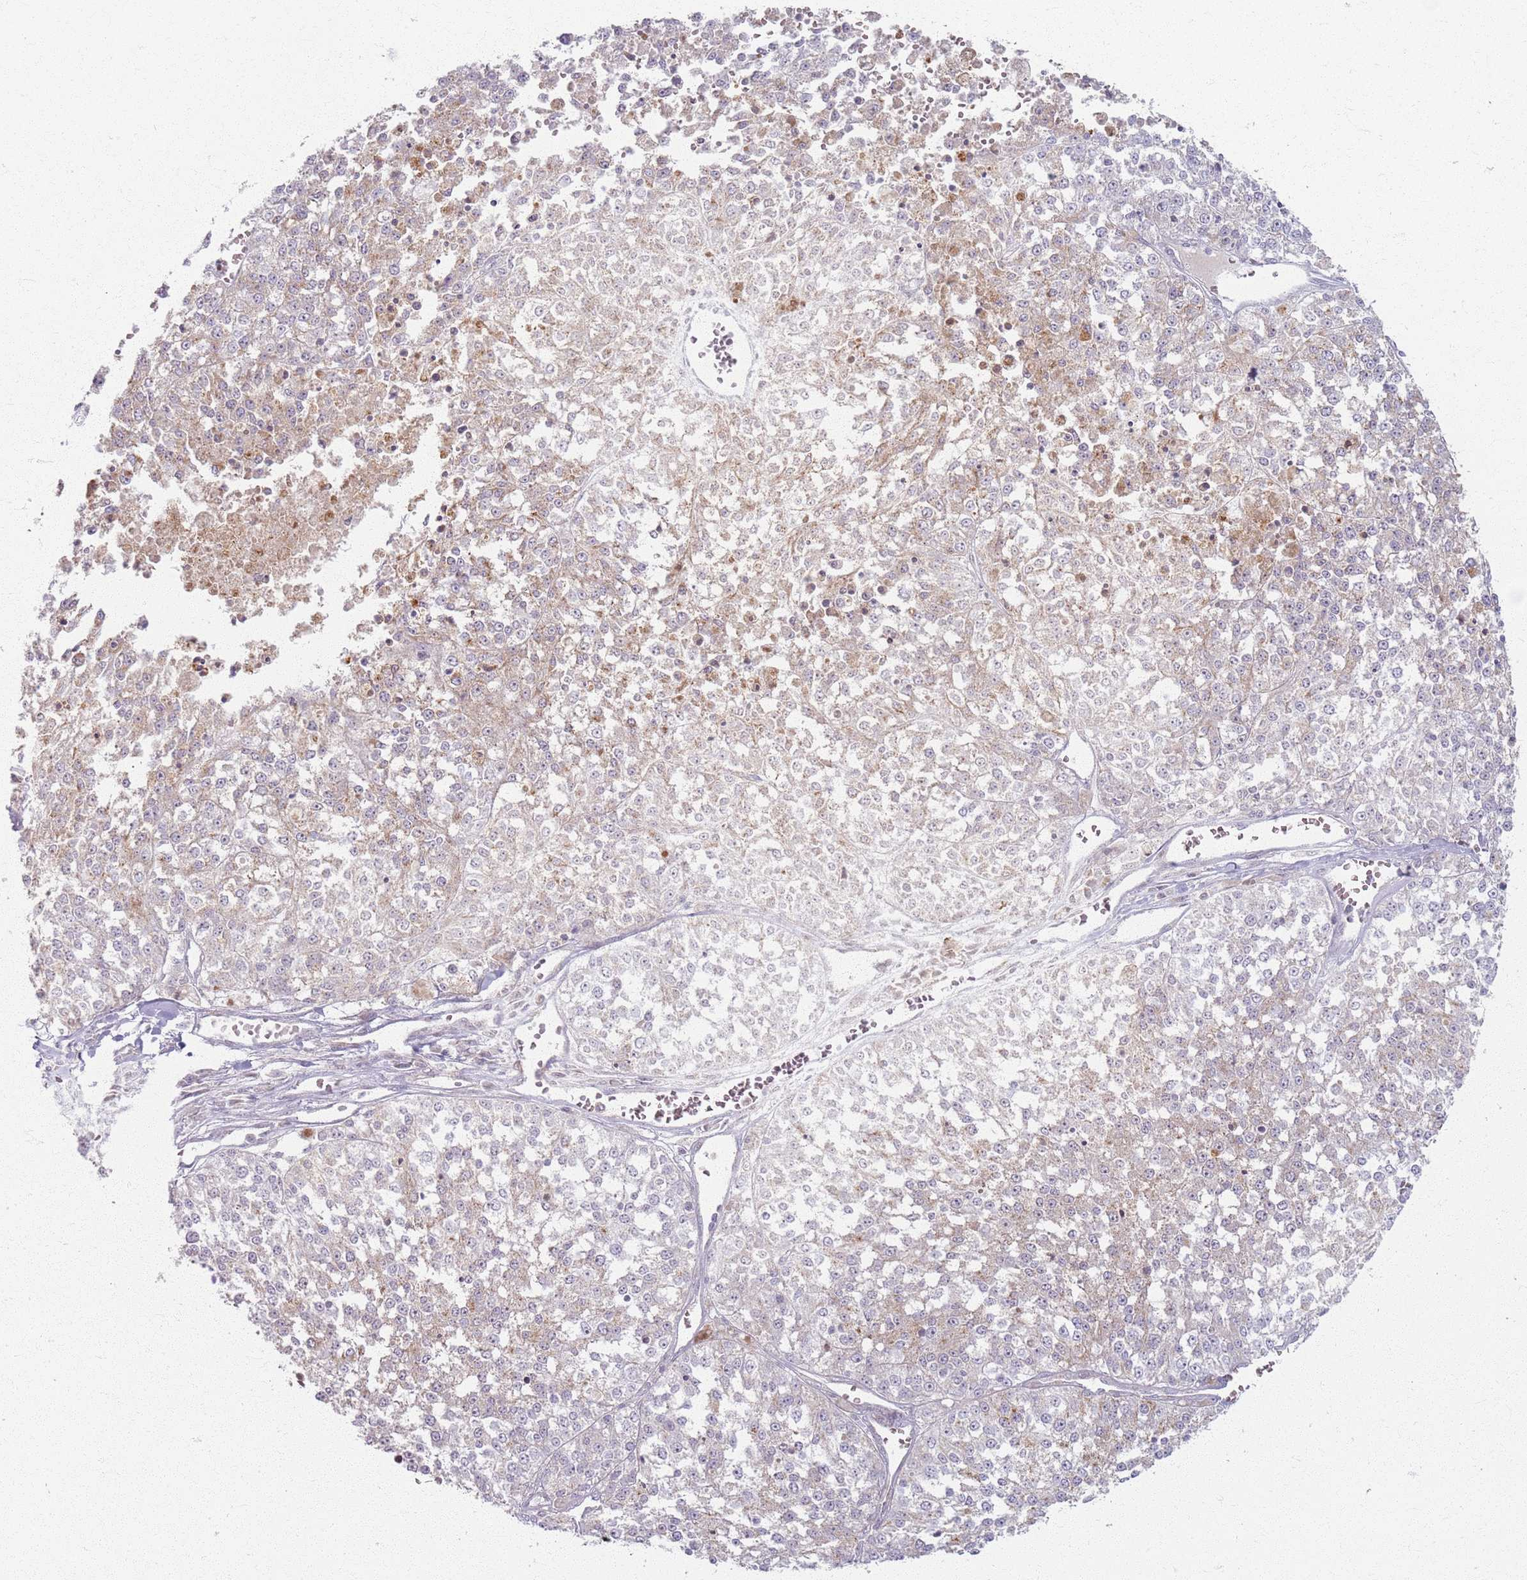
{"staining": {"intensity": "weak", "quantity": "<25%", "location": "cytoplasmic/membranous"}, "tissue": "melanoma", "cell_type": "Tumor cells", "image_type": "cancer", "snomed": [{"axis": "morphology", "description": "Malignant melanoma, NOS"}, {"axis": "topography", "description": "Skin"}], "caption": "Immunohistochemical staining of human malignant melanoma exhibits no significant expression in tumor cells.", "gene": "CRIPT", "patient": {"sex": "female", "age": 64}}